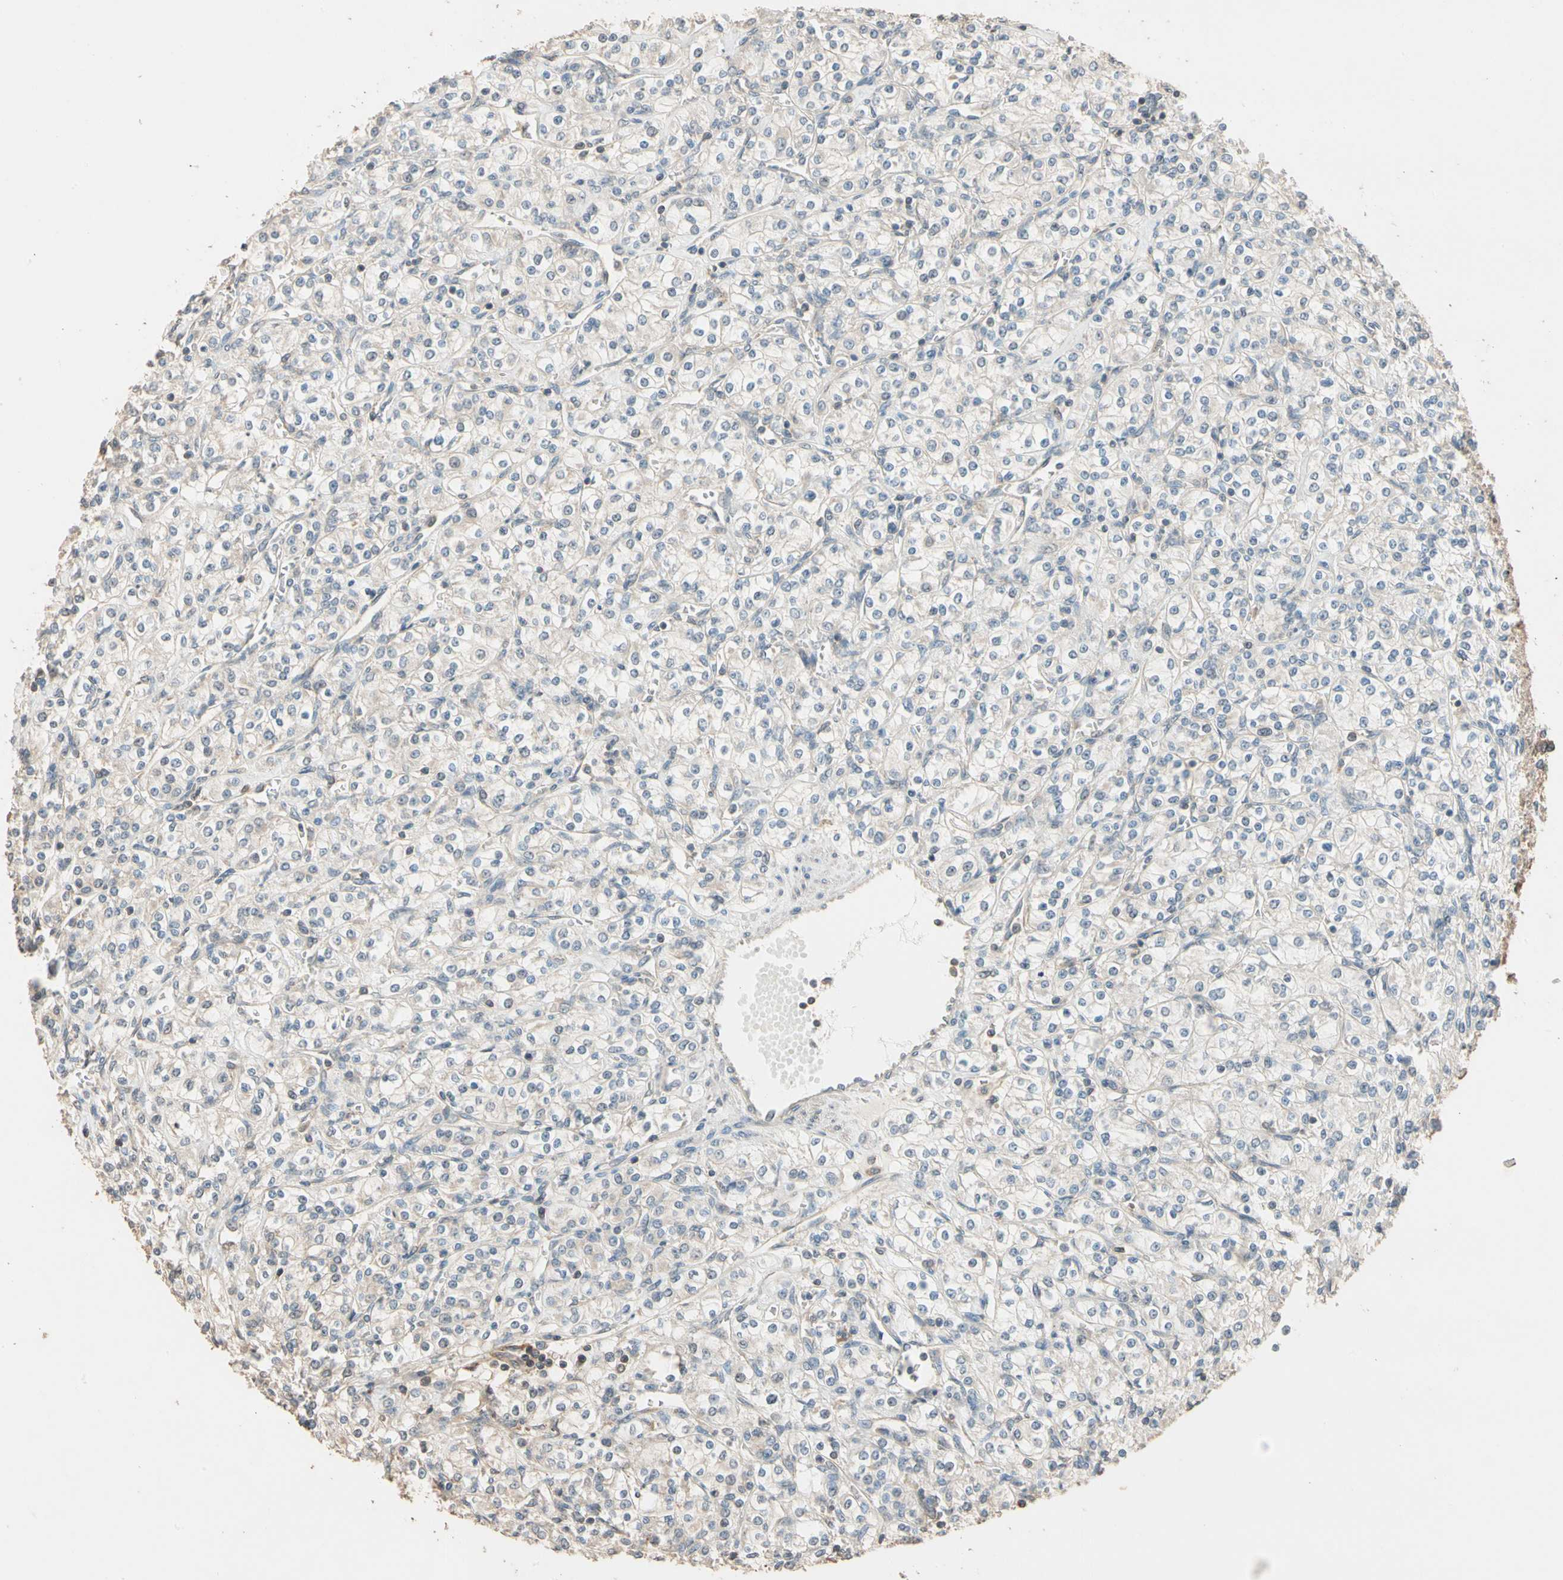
{"staining": {"intensity": "negative", "quantity": "none", "location": "none"}, "tissue": "renal cancer", "cell_type": "Tumor cells", "image_type": "cancer", "snomed": [{"axis": "morphology", "description": "Adenocarcinoma, NOS"}, {"axis": "topography", "description": "Kidney"}], "caption": "Immunohistochemistry (IHC) micrograph of neoplastic tissue: renal adenocarcinoma stained with DAB (3,3'-diaminobenzidine) shows no significant protein staining in tumor cells. (Immunohistochemistry, brightfield microscopy, high magnification).", "gene": "MAP3K7", "patient": {"sex": "male", "age": 77}}